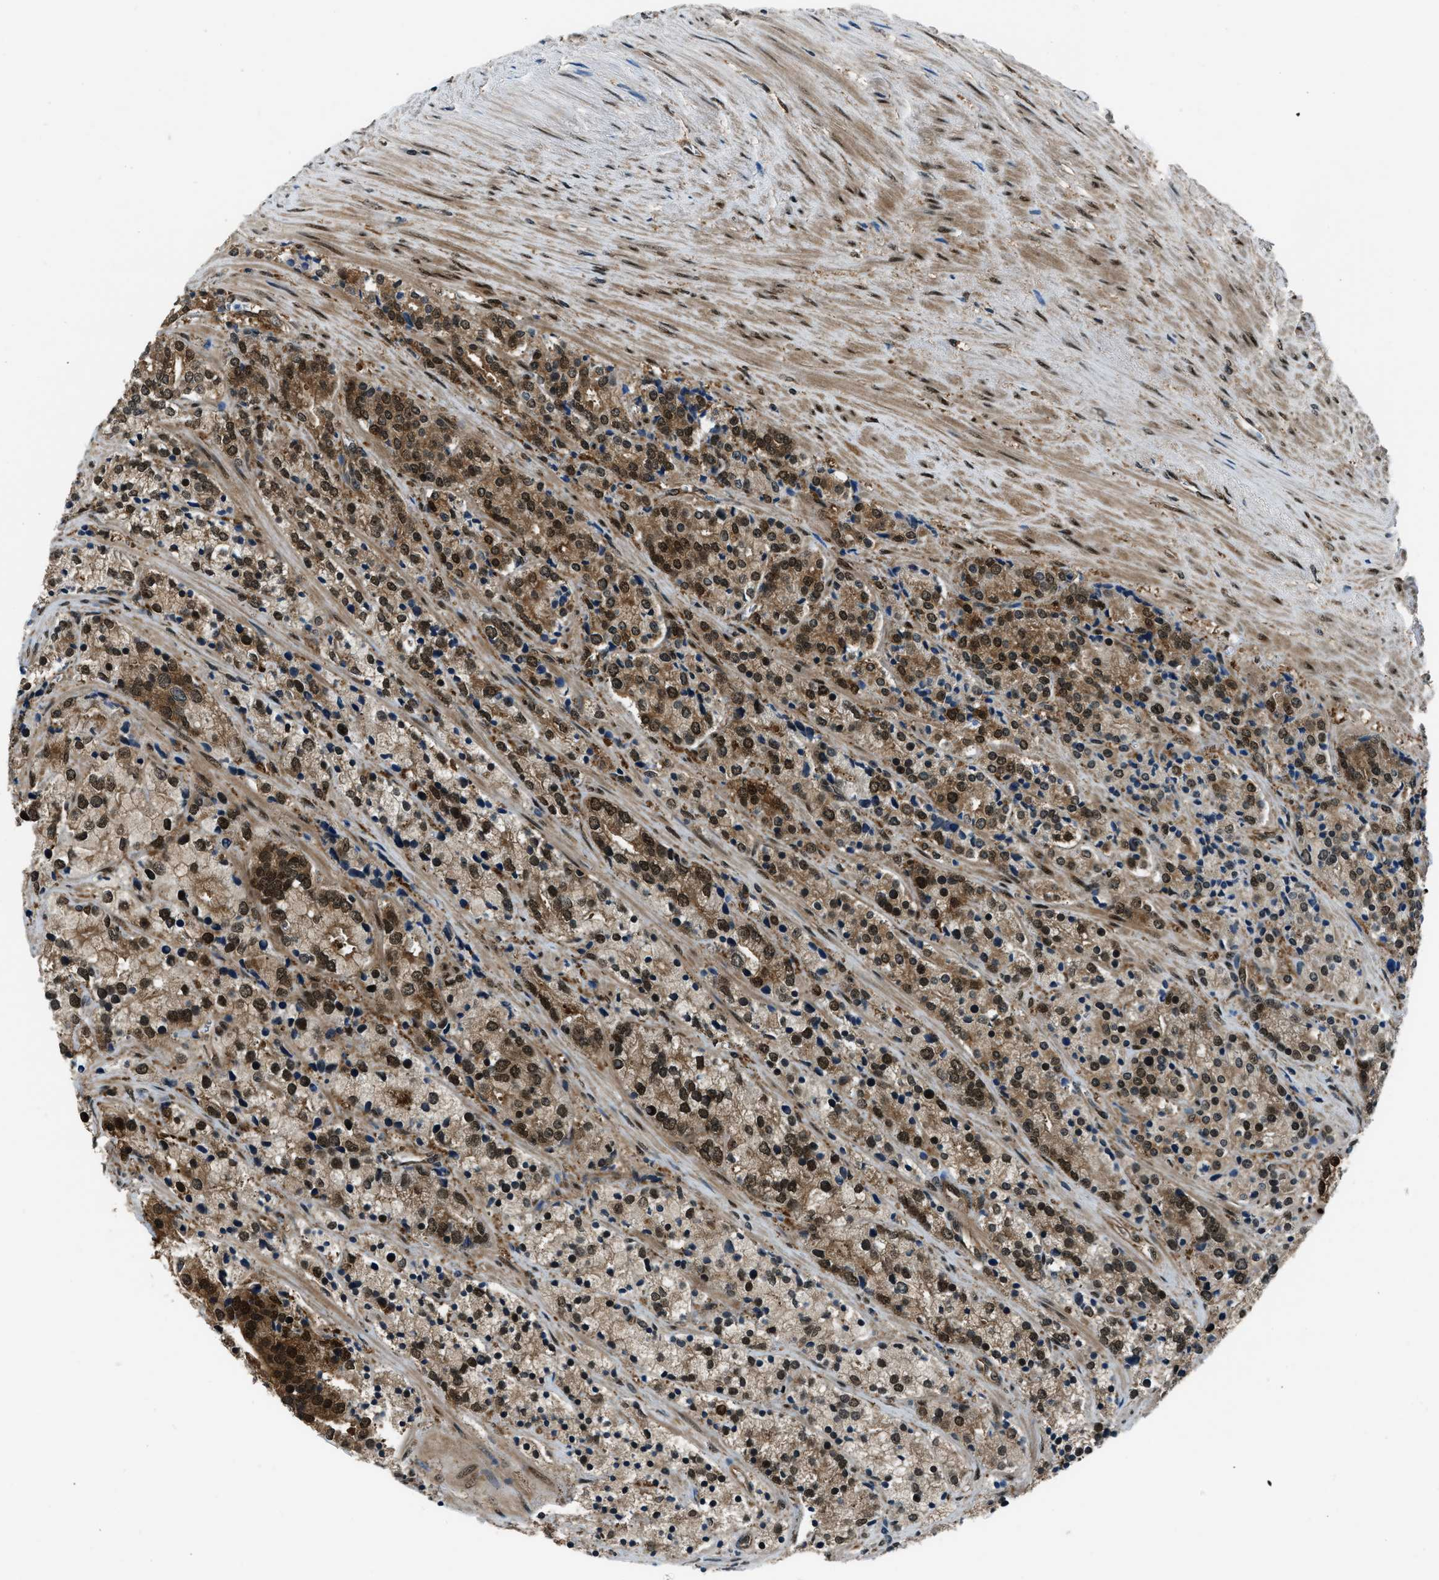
{"staining": {"intensity": "strong", "quantity": ">75%", "location": "cytoplasmic/membranous,nuclear"}, "tissue": "prostate cancer", "cell_type": "Tumor cells", "image_type": "cancer", "snomed": [{"axis": "morphology", "description": "Adenocarcinoma, High grade"}, {"axis": "topography", "description": "Prostate"}], "caption": "The image reveals a brown stain indicating the presence of a protein in the cytoplasmic/membranous and nuclear of tumor cells in prostate cancer.", "gene": "NUDCD3", "patient": {"sex": "male", "age": 71}}